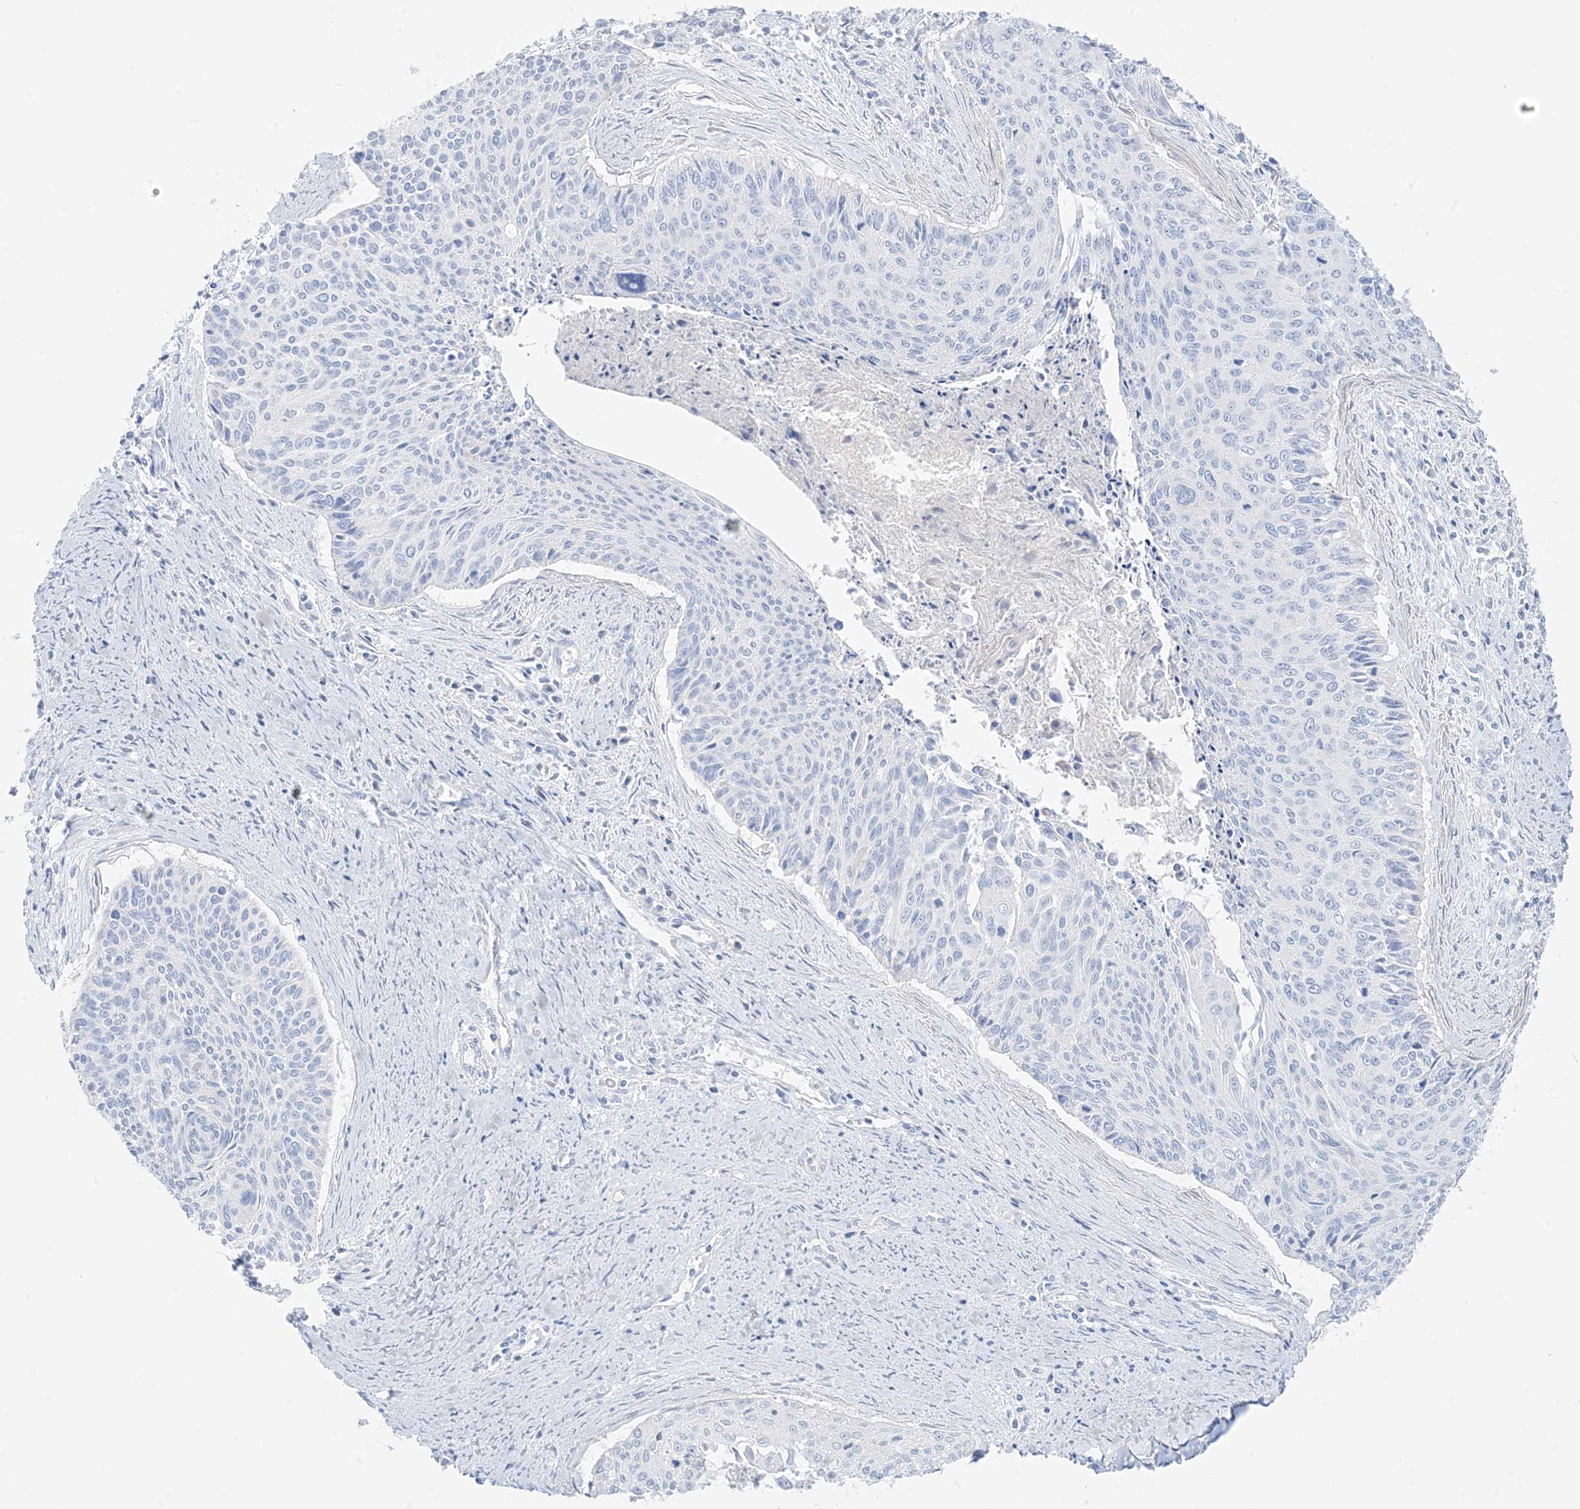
{"staining": {"intensity": "negative", "quantity": "none", "location": "none"}, "tissue": "cervical cancer", "cell_type": "Tumor cells", "image_type": "cancer", "snomed": [{"axis": "morphology", "description": "Squamous cell carcinoma, NOS"}, {"axis": "topography", "description": "Cervix"}], "caption": "Cervical squamous cell carcinoma stained for a protein using IHC displays no positivity tumor cells.", "gene": "SLC26A3", "patient": {"sex": "female", "age": 55}}